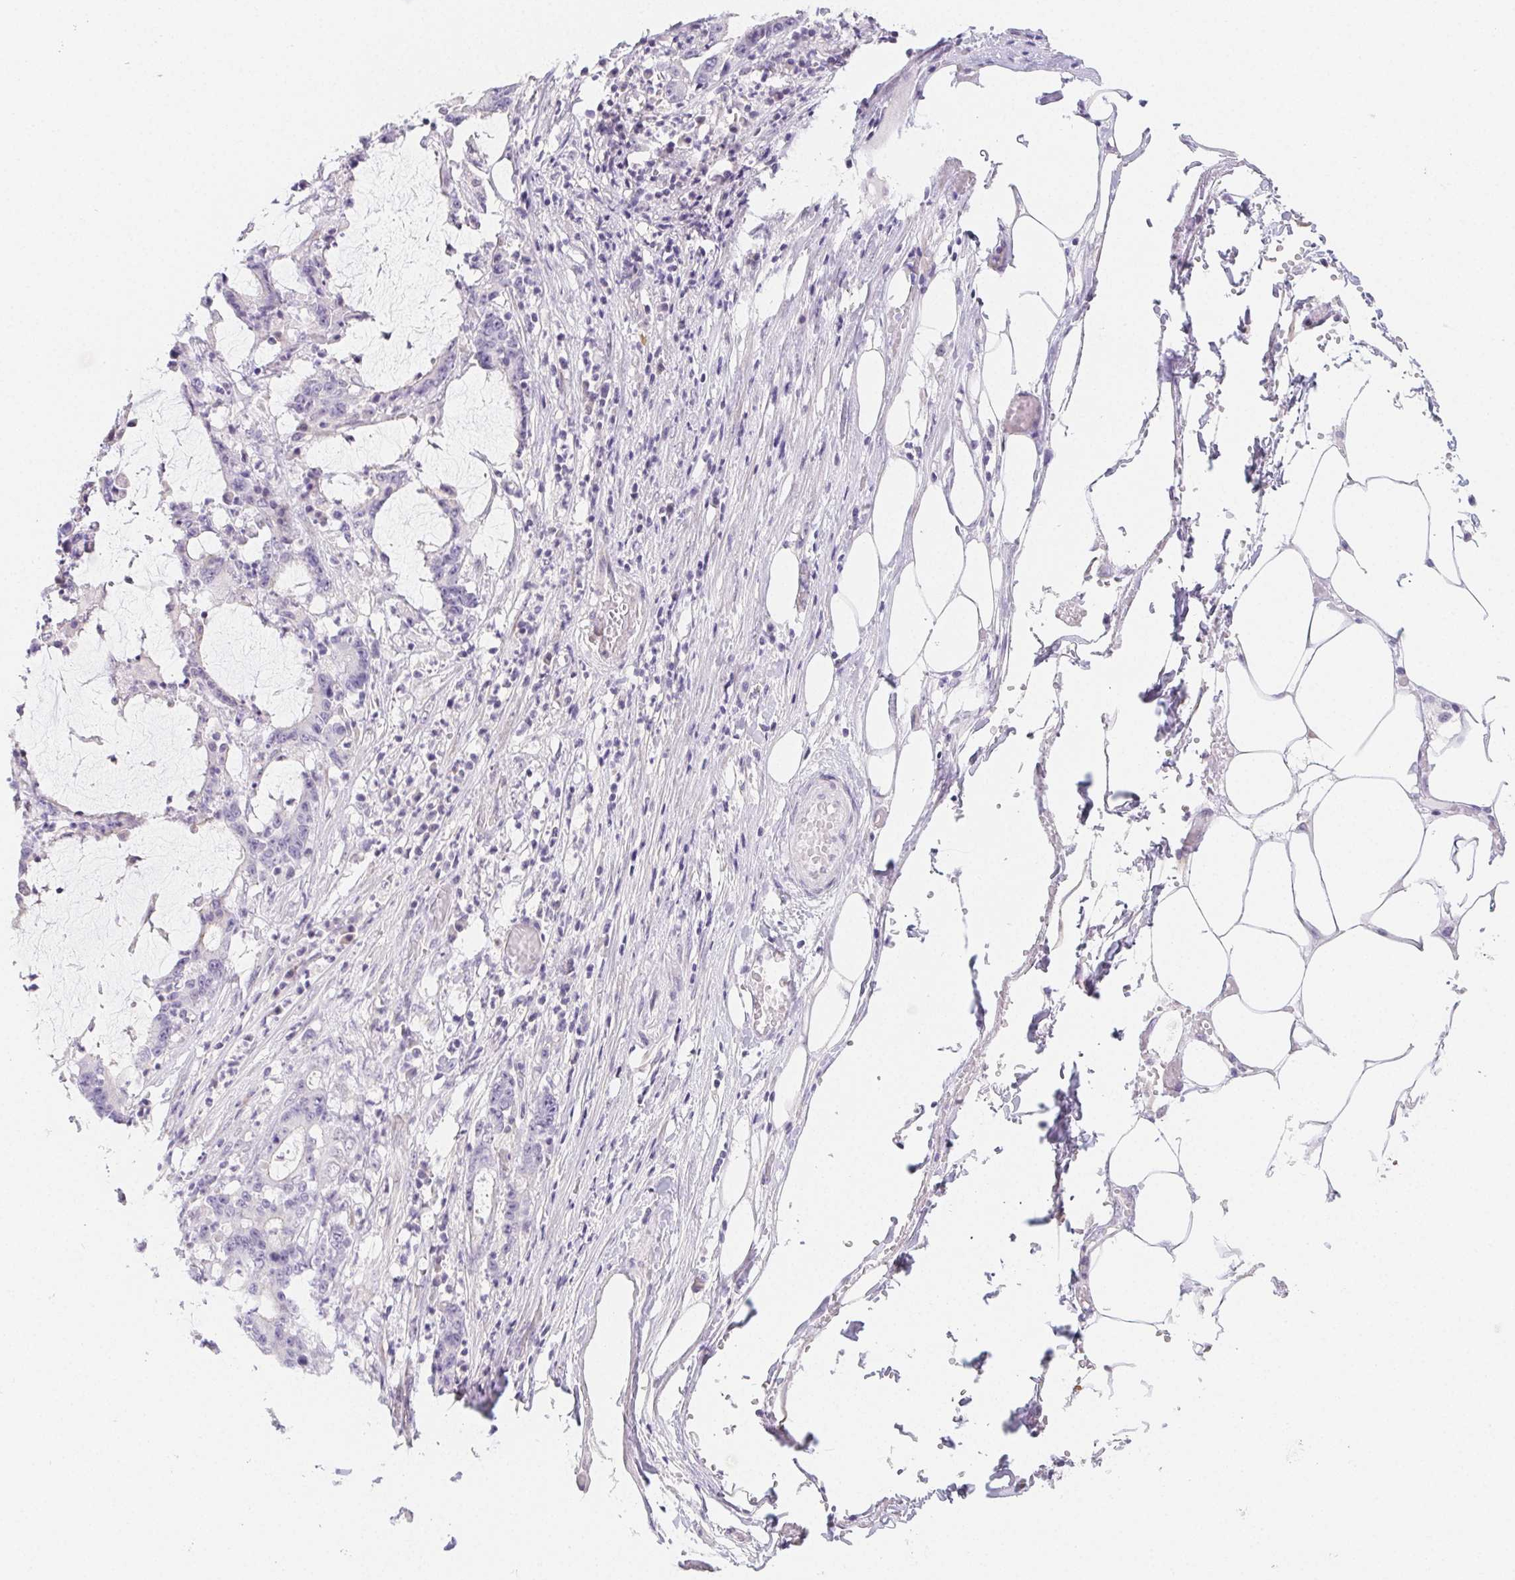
{"staining": {"intensity": "negative", "quantity": "none", "location": "none"}, "tissue": "stomach cancer", "cell_type": "Tumor cells", "image_type": "cancer", "snomed": [{"axis": "morphology", "description": "Adenocarcinoma, NOS"}, {"axis": "topography", "description": "Stomach, upper"}], "caption": "Immunohistochemistry (IHC) micrograph of neoplastic tissue: stomach cancer (adenocarcinoma) stained with DAB (3,3'-diaminobenzidine) exhibits no significant protein expression in tumor cells.", "gene": "ZBBX", "patient": {"sex": "male", "age": 68}}